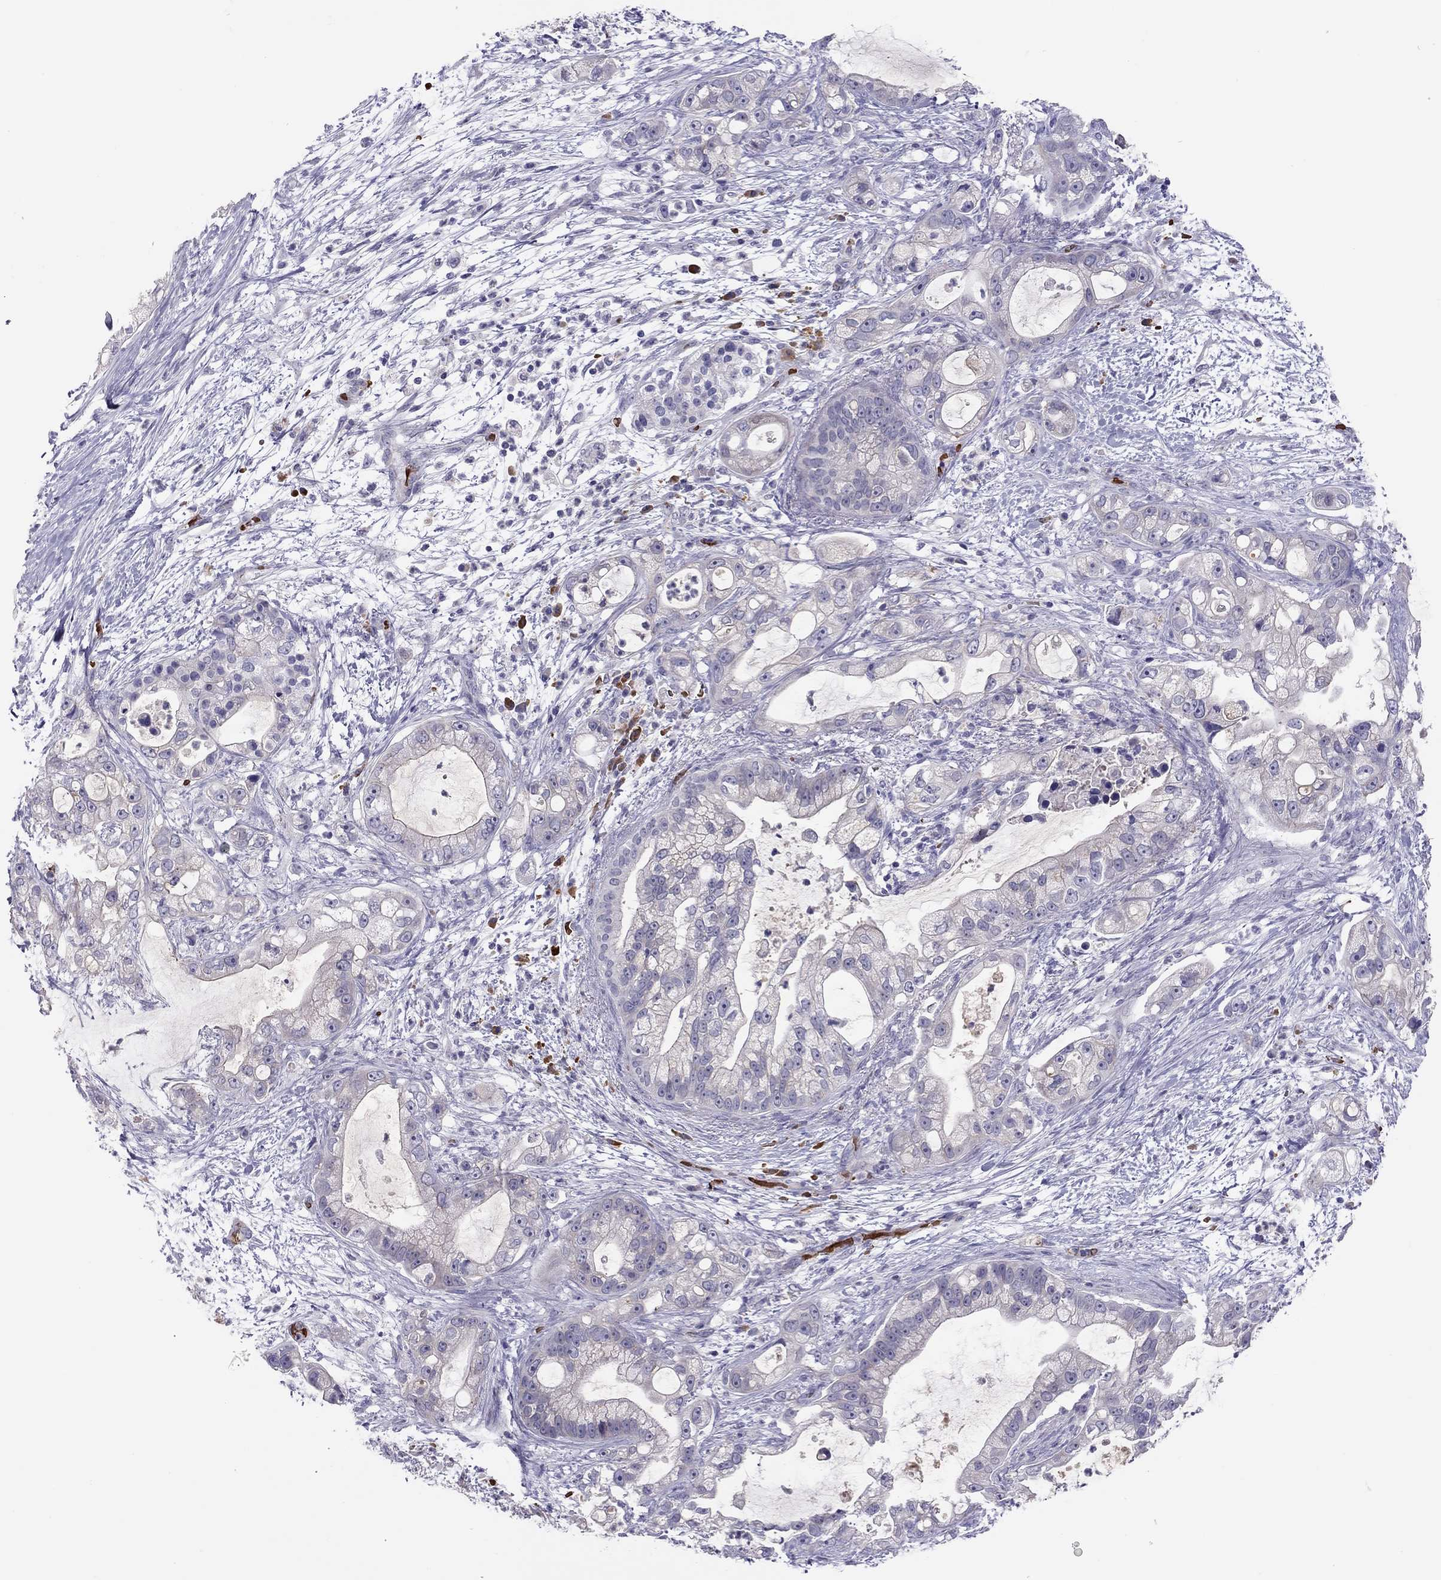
{"staining": {"intensity": "negative", "quantity": "none", "location": "none"}, "tissue": "pancreatic cancer", "cell_type": "Tumor cells", "image_type": "cancer", "snomed": [{"axis": "morphology", "description": "Adenocarcinoma, NOS"}, {"axis": "topography", "description": "Pancreas"}], "caption": "Immunohistochemistry (IHC) of adenocarcinoma (pancreatic) exhibits no expression in tumor cells.", "gene": "FRMD1", "patient": {"sex": "female", "age": 69}}